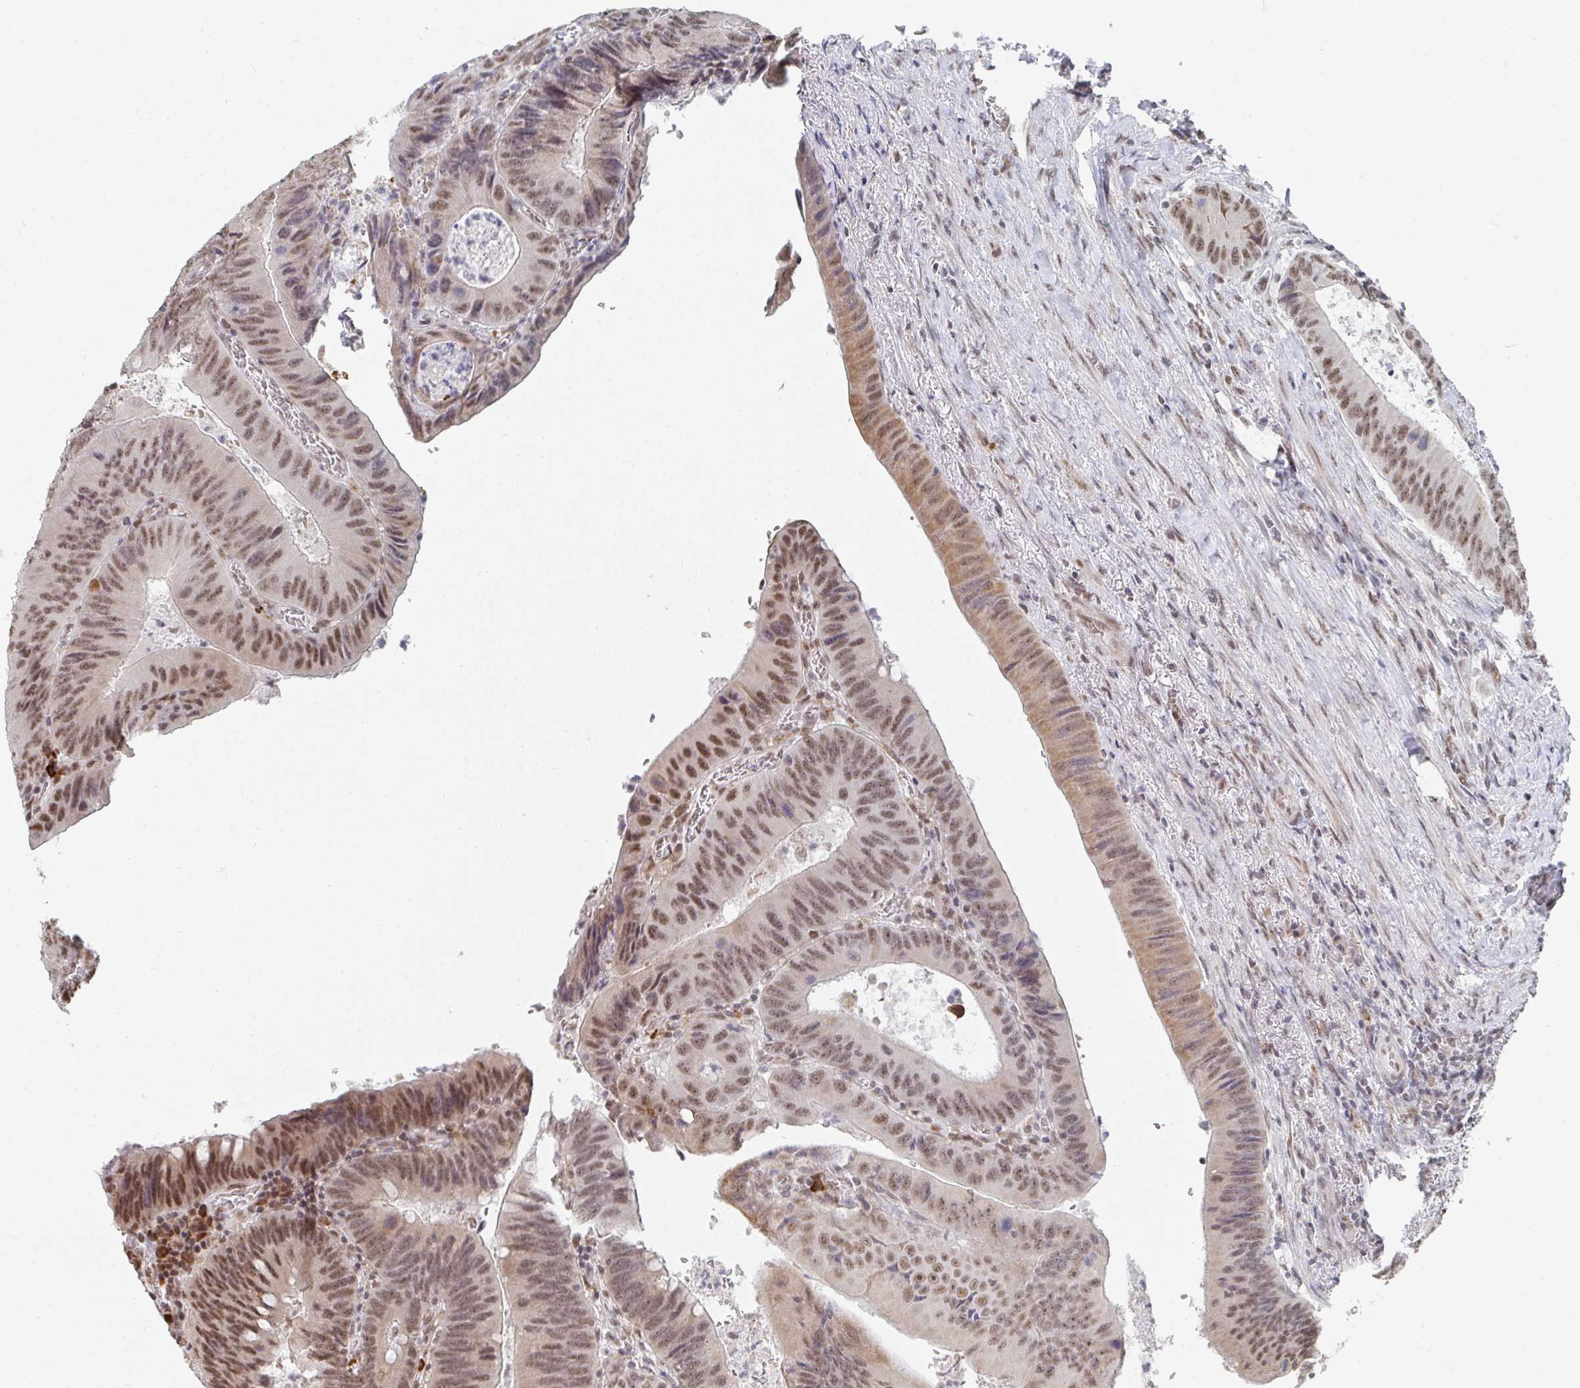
{"staining": {"intensity": "moderate", "quantity": ">75%", "location": "nuclear"}, "tissue": "colorectal cancer", "cell_type": "Tumor cells", "image_type": "cancer", "snomed": [{"axis": "morphology", "description": "Adenocarcinoma, NOS"}, {"axis": "topography", "description": "Rectum"}], "caption": "Protein expression analysis of adenocarcinoma (colorectal) exhibits moderate nuclear positivity in about >75% of tumor cells. The staining was performed using DAB, with brown indicating positive protein expression. Nuclei are stained blue with hematoxylin.", "gene": "MBNL1", "patient": {"sex": "female", "age": 72}}